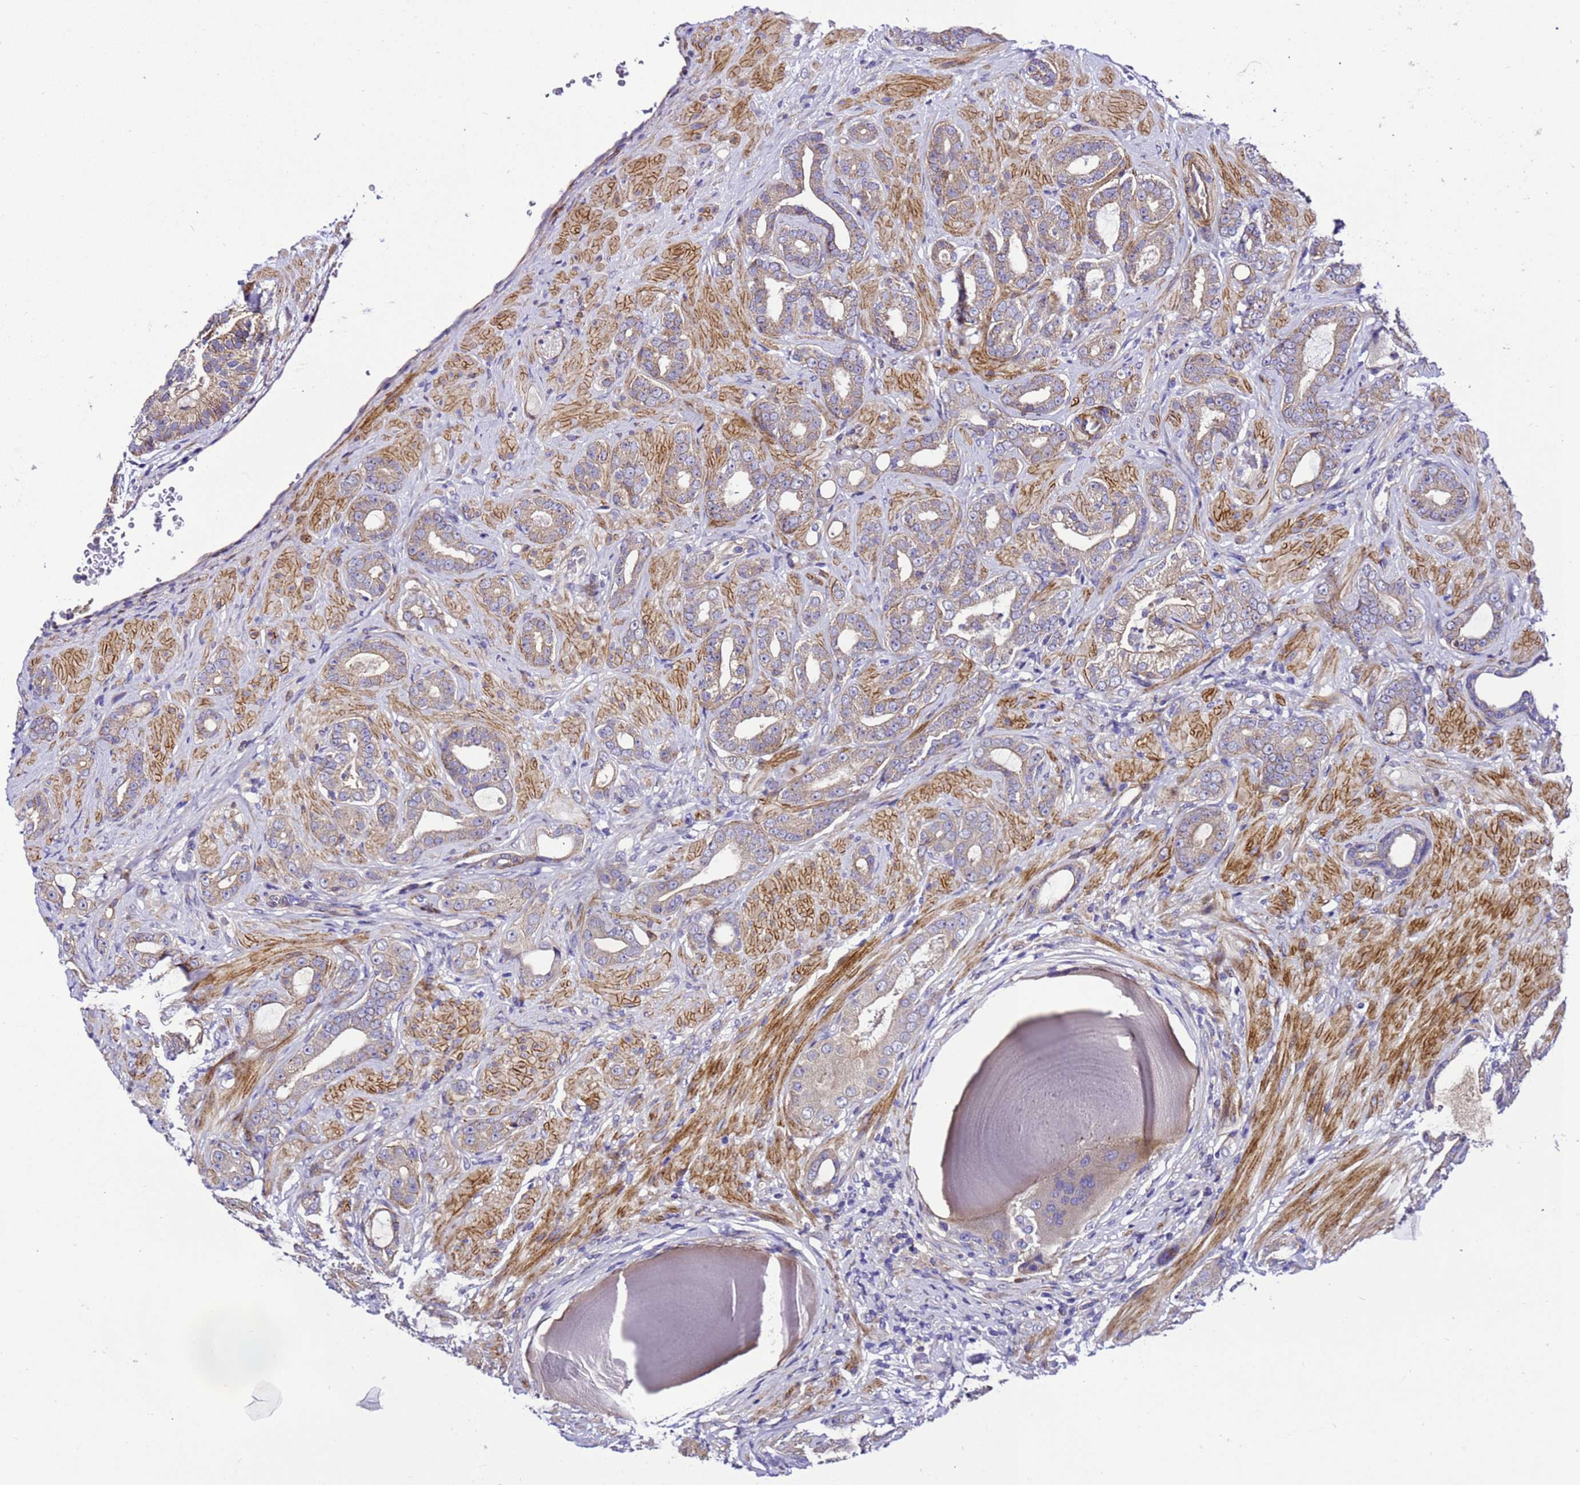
{"staining": {"intensity": "weak", "quantity": "25%-75%", "location": "cytoplasmic/membranous"}, "tissue": "prostate cancer", "cell_type": "Tumor cells", "image_type": "cancer", "snomed": [{"axis": "morphology", "description": "Adenocarcinoma, Low grade"}, {"axis": "topography", "description": "Prostate"}], "caption": "Low-grade adenocarcinoma (prostate) stained with DAB IHC demonstrates low levels of weak cytoplasmic/membranous positivity in approximately 25%-75% of tumor cells.", "gene": "ZNF417", "patient": {"sex": "male", "age": 57}}